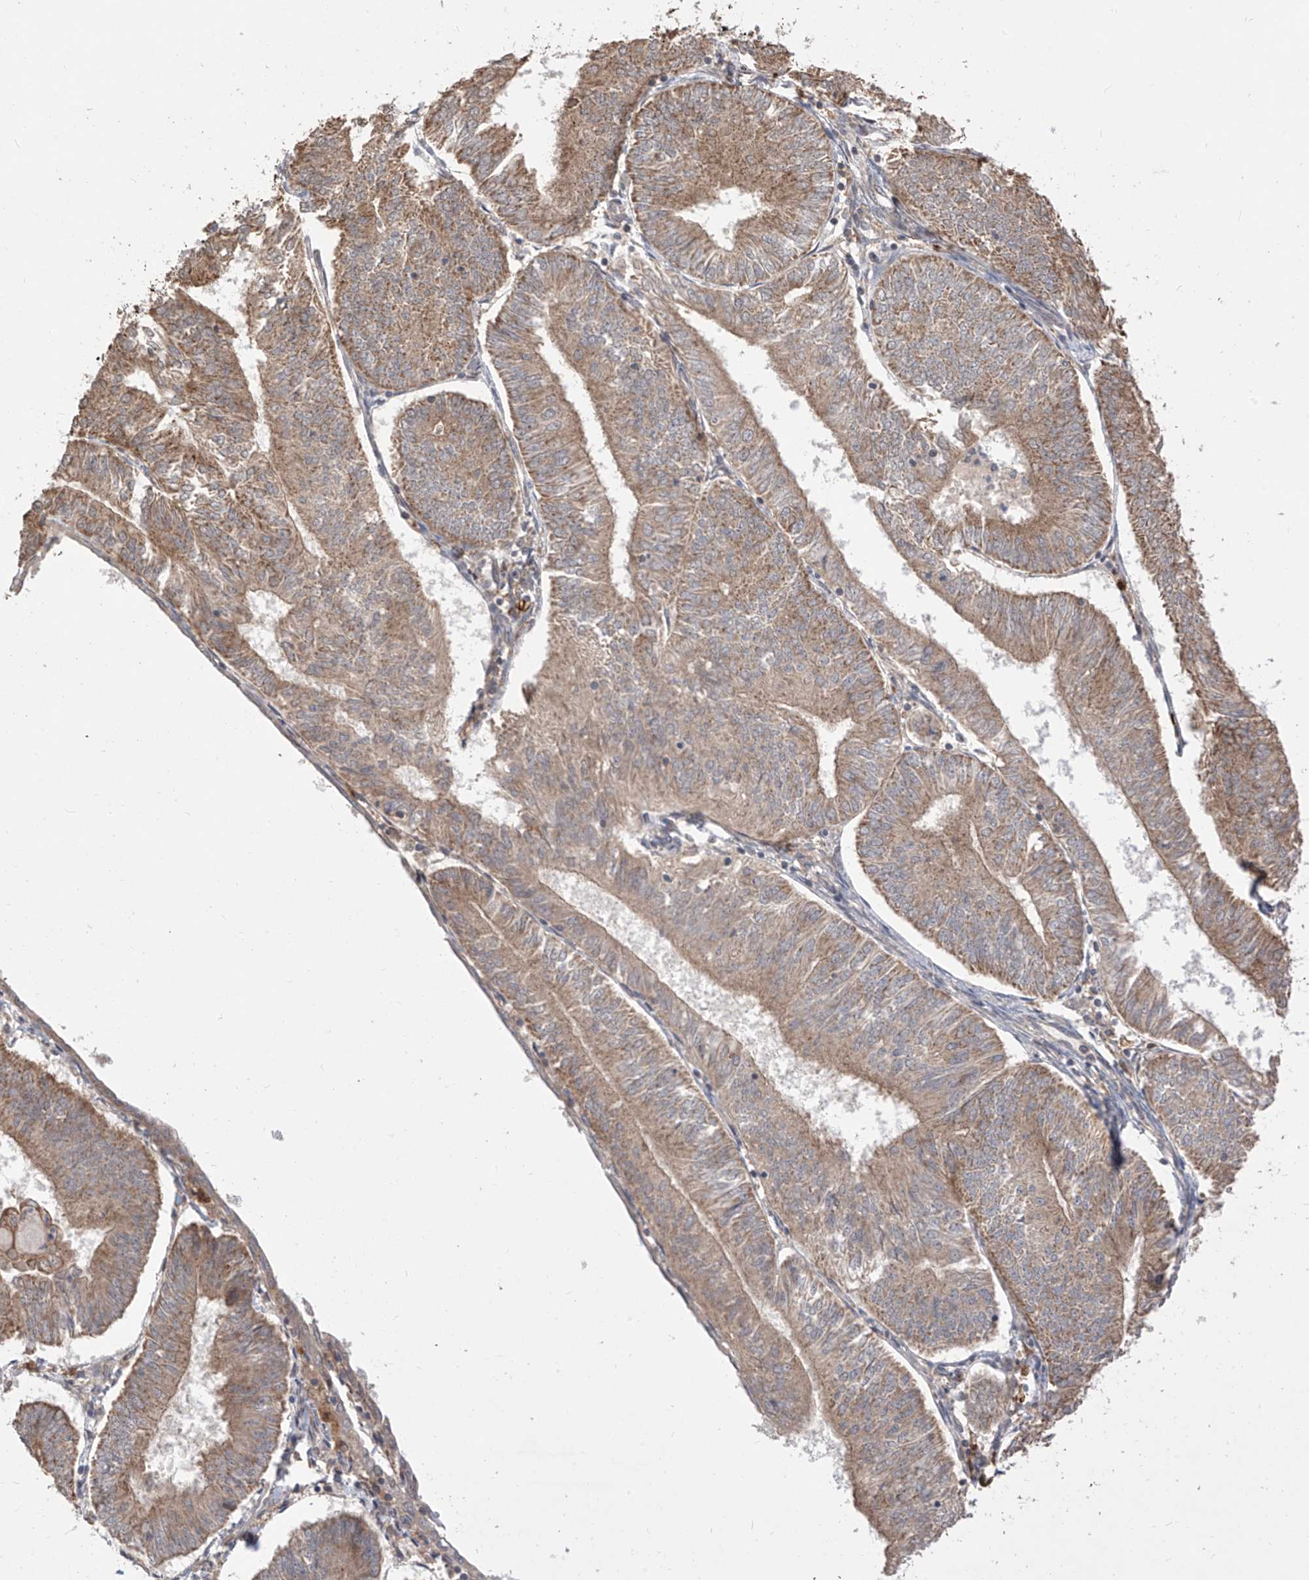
{"staining": {"intensity": "moderate", "quantity": ">75%", "location": "cytoplasmic/membranous"}, "tissue": "endometrial cancer", "cell_type": "Tumor cells", "image_type": "cancer", "snomed": [{"axis": "morphology", "description": "Adenocarcinoma, NOS"}, {"axis": "topography", "description": "Endometrium"}], "caption": "An image showing moderate cytoplasmic/membranous positivity in approximately >75% of tumor cells in endometrial adenocarcinoma, as visualized by brown immunohistochemical staining.", "gene": "LATS1", "patient": {"sex": "female", "age": 58}}